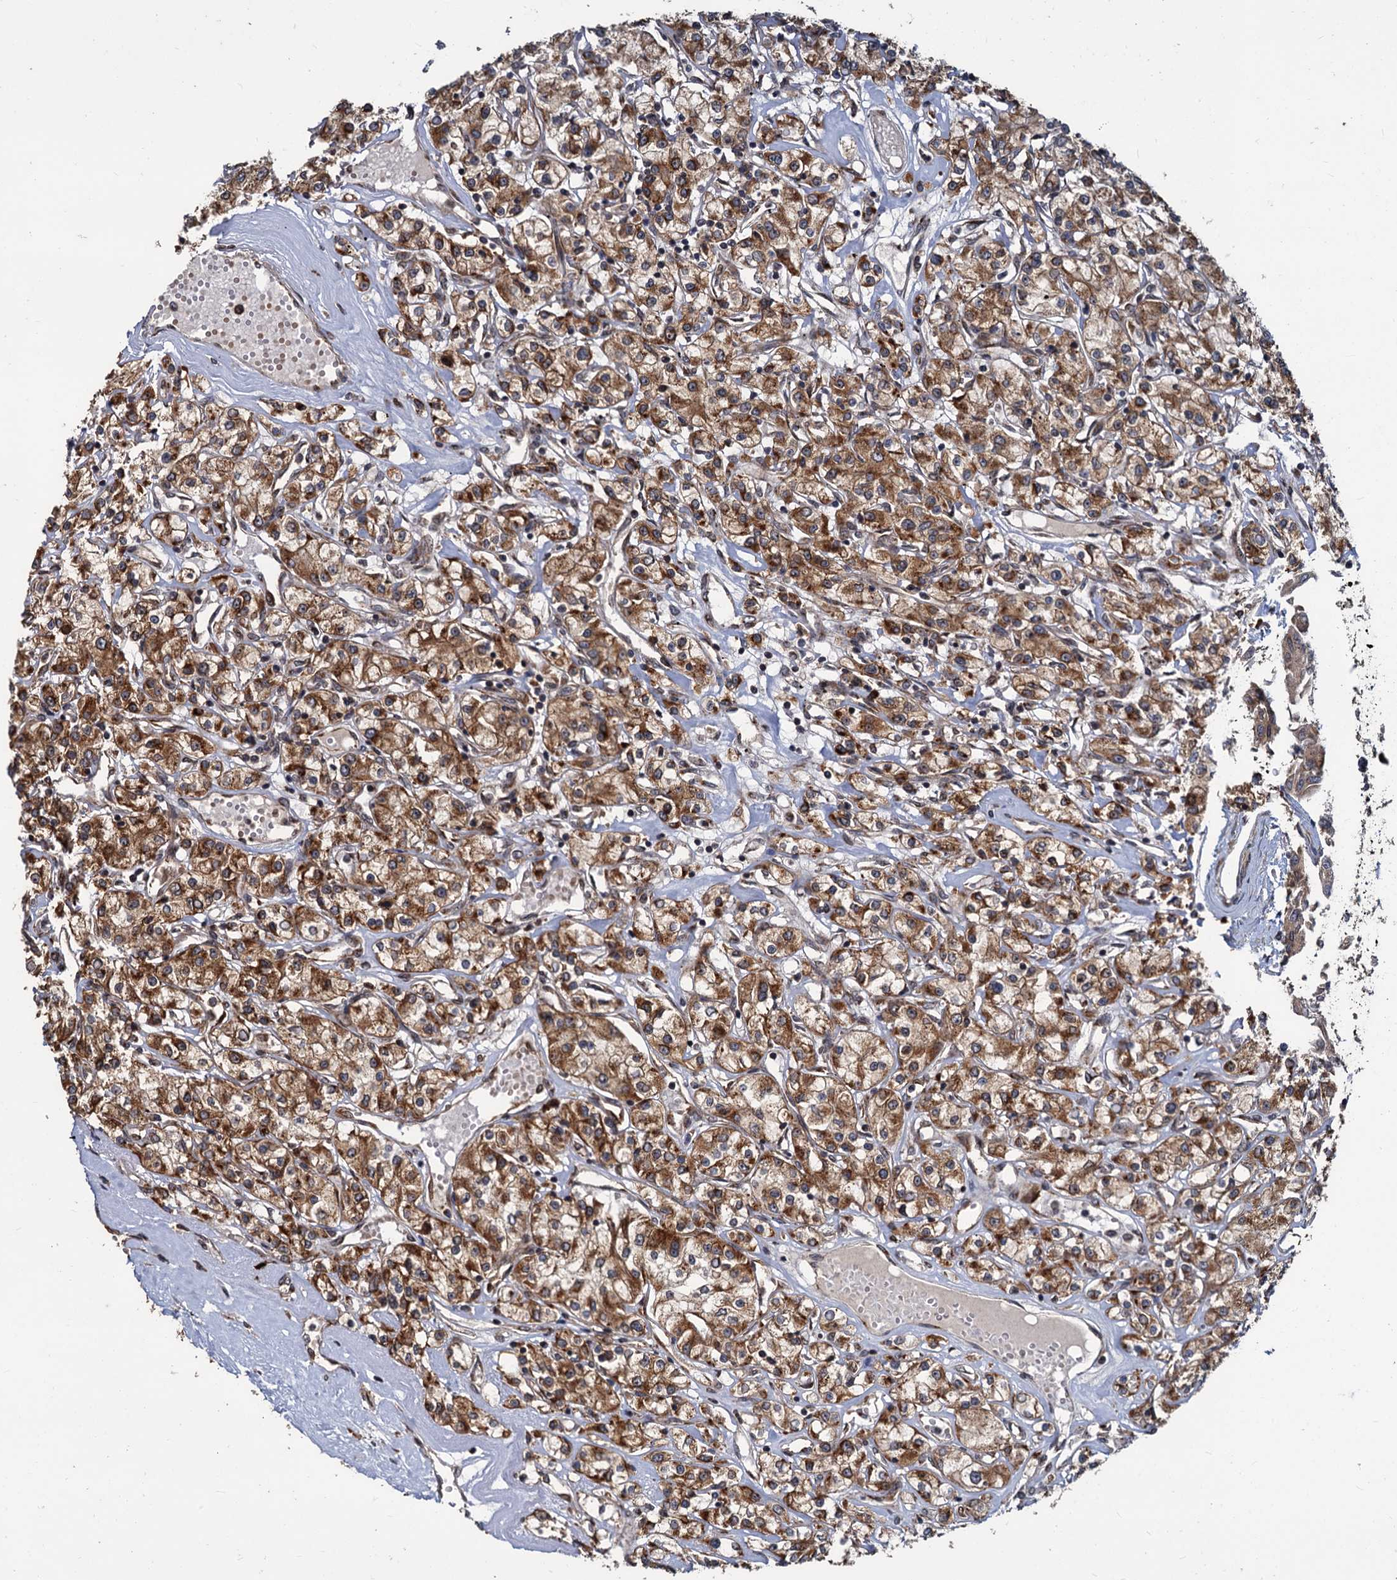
{"staining": {"intensity": "moderate", "quantity": ">75%", "location": "cytoplasmic/membranous"}, "tissue": "renal cancer", "cell_type": "Tumor cells", "image_type": "cancer", "snomed": [{"axis": "morphology", "description": "Adenocarcinoma, NOS"}, {"axis": "topography", "description": "Kidney"}], "caption": "A medium amount of moderate cytoplasmic/membranous staining is seen in about >75% of tumor cells in renal cancer (adenocarcinoma) tissue.", "gene": "SAAL1", "patient": {"sex": "female", "age": 59}}